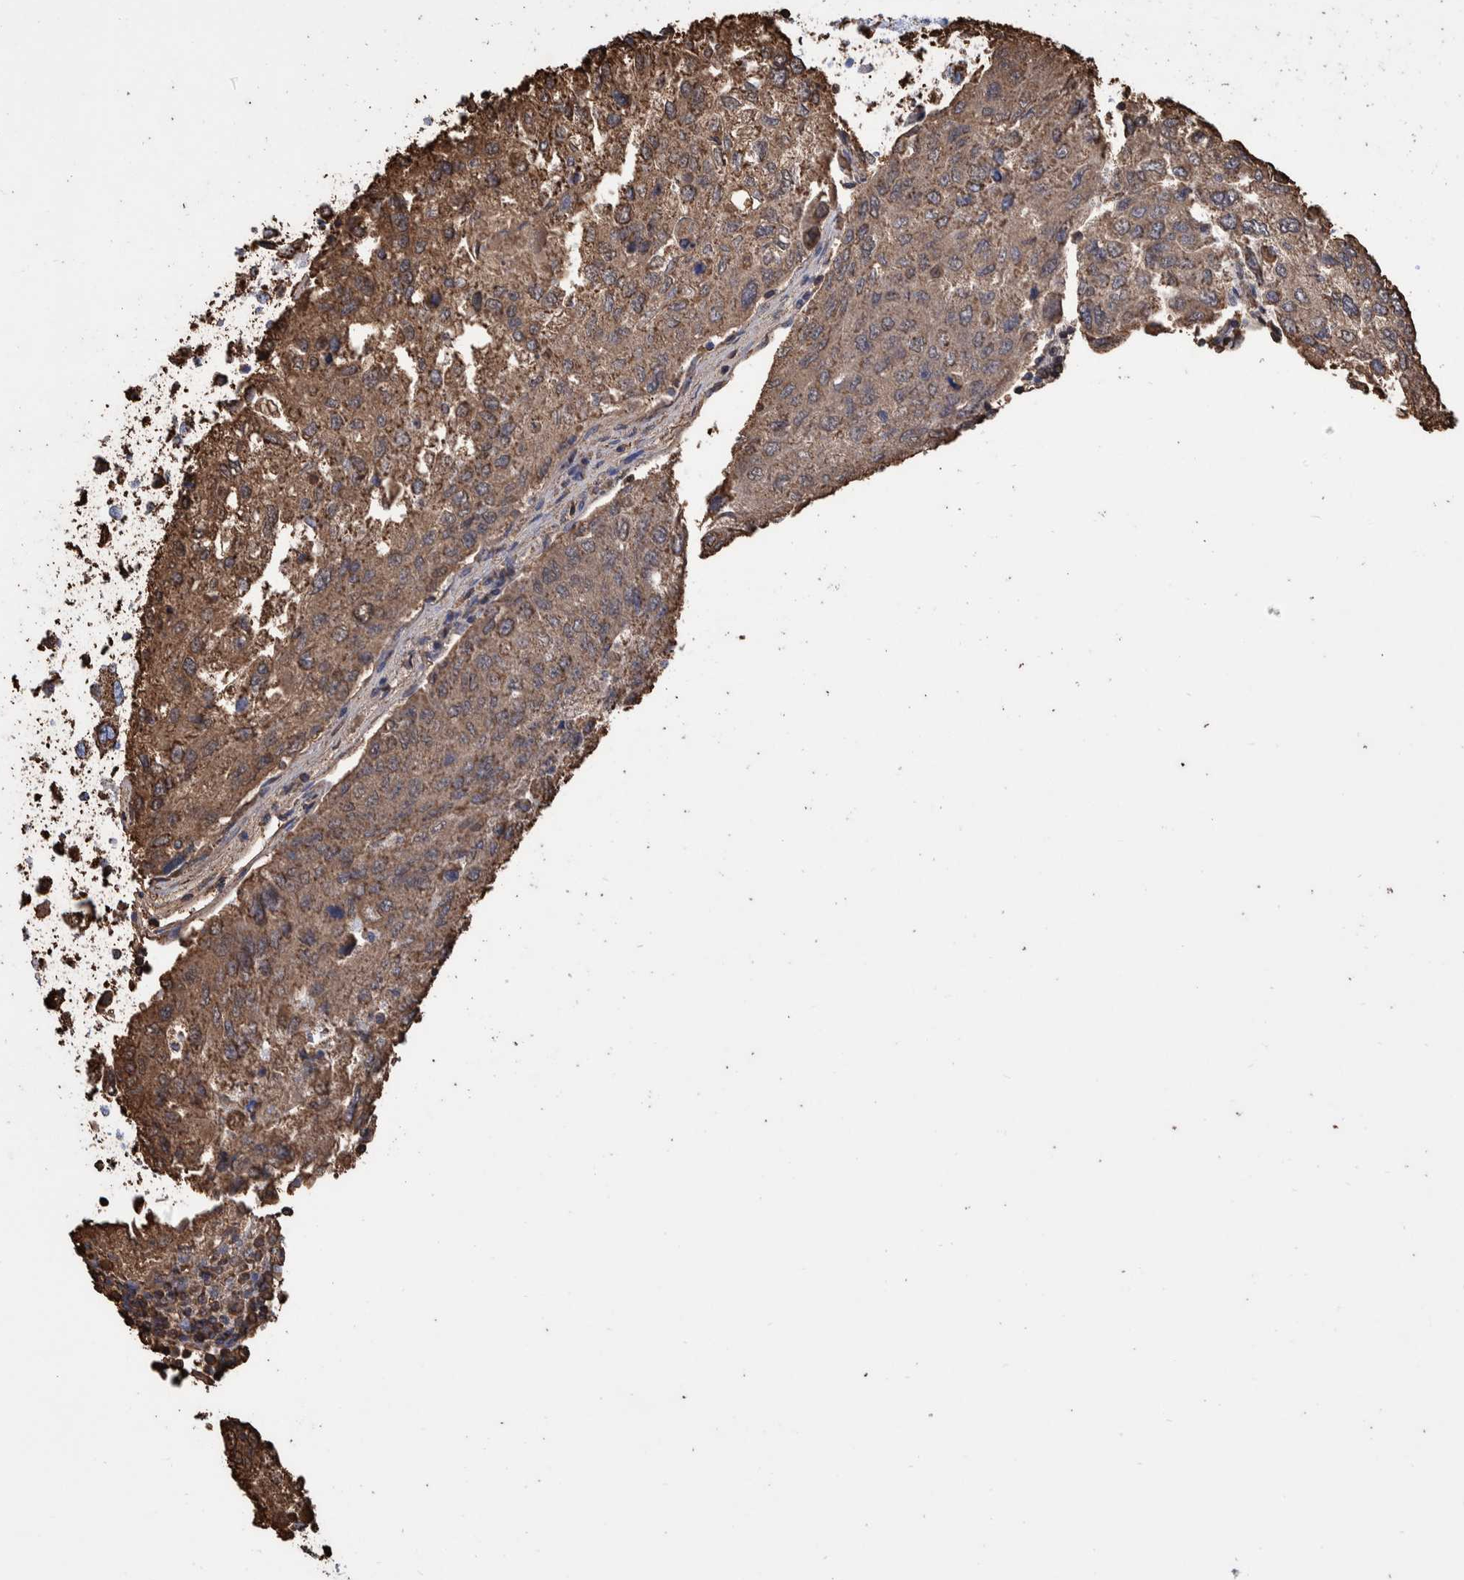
{"staining": {"intensity": "moderate", "quantity": ">75%", "location": "cytoplasmic/membranous"}, "tissue": "urothelial cancer", "cell_type": "Tumor cells", "image_type": "cancer", "snomed": [{"axis": "morphology", "description": "Urothelial carcinoma, High grade"}, {"axis": "topography", "description": "Lymph node"}, {"axis": "topography", "description": "Urinary bladder"}], "caption": "Urothelial carcinoma (high-grade) stained for a protein reveals moderate cytoplasmic/membranous positivity in tumor cells.", "gene": "VPS26C", "patient": {"sex": "male", "age": 51}}